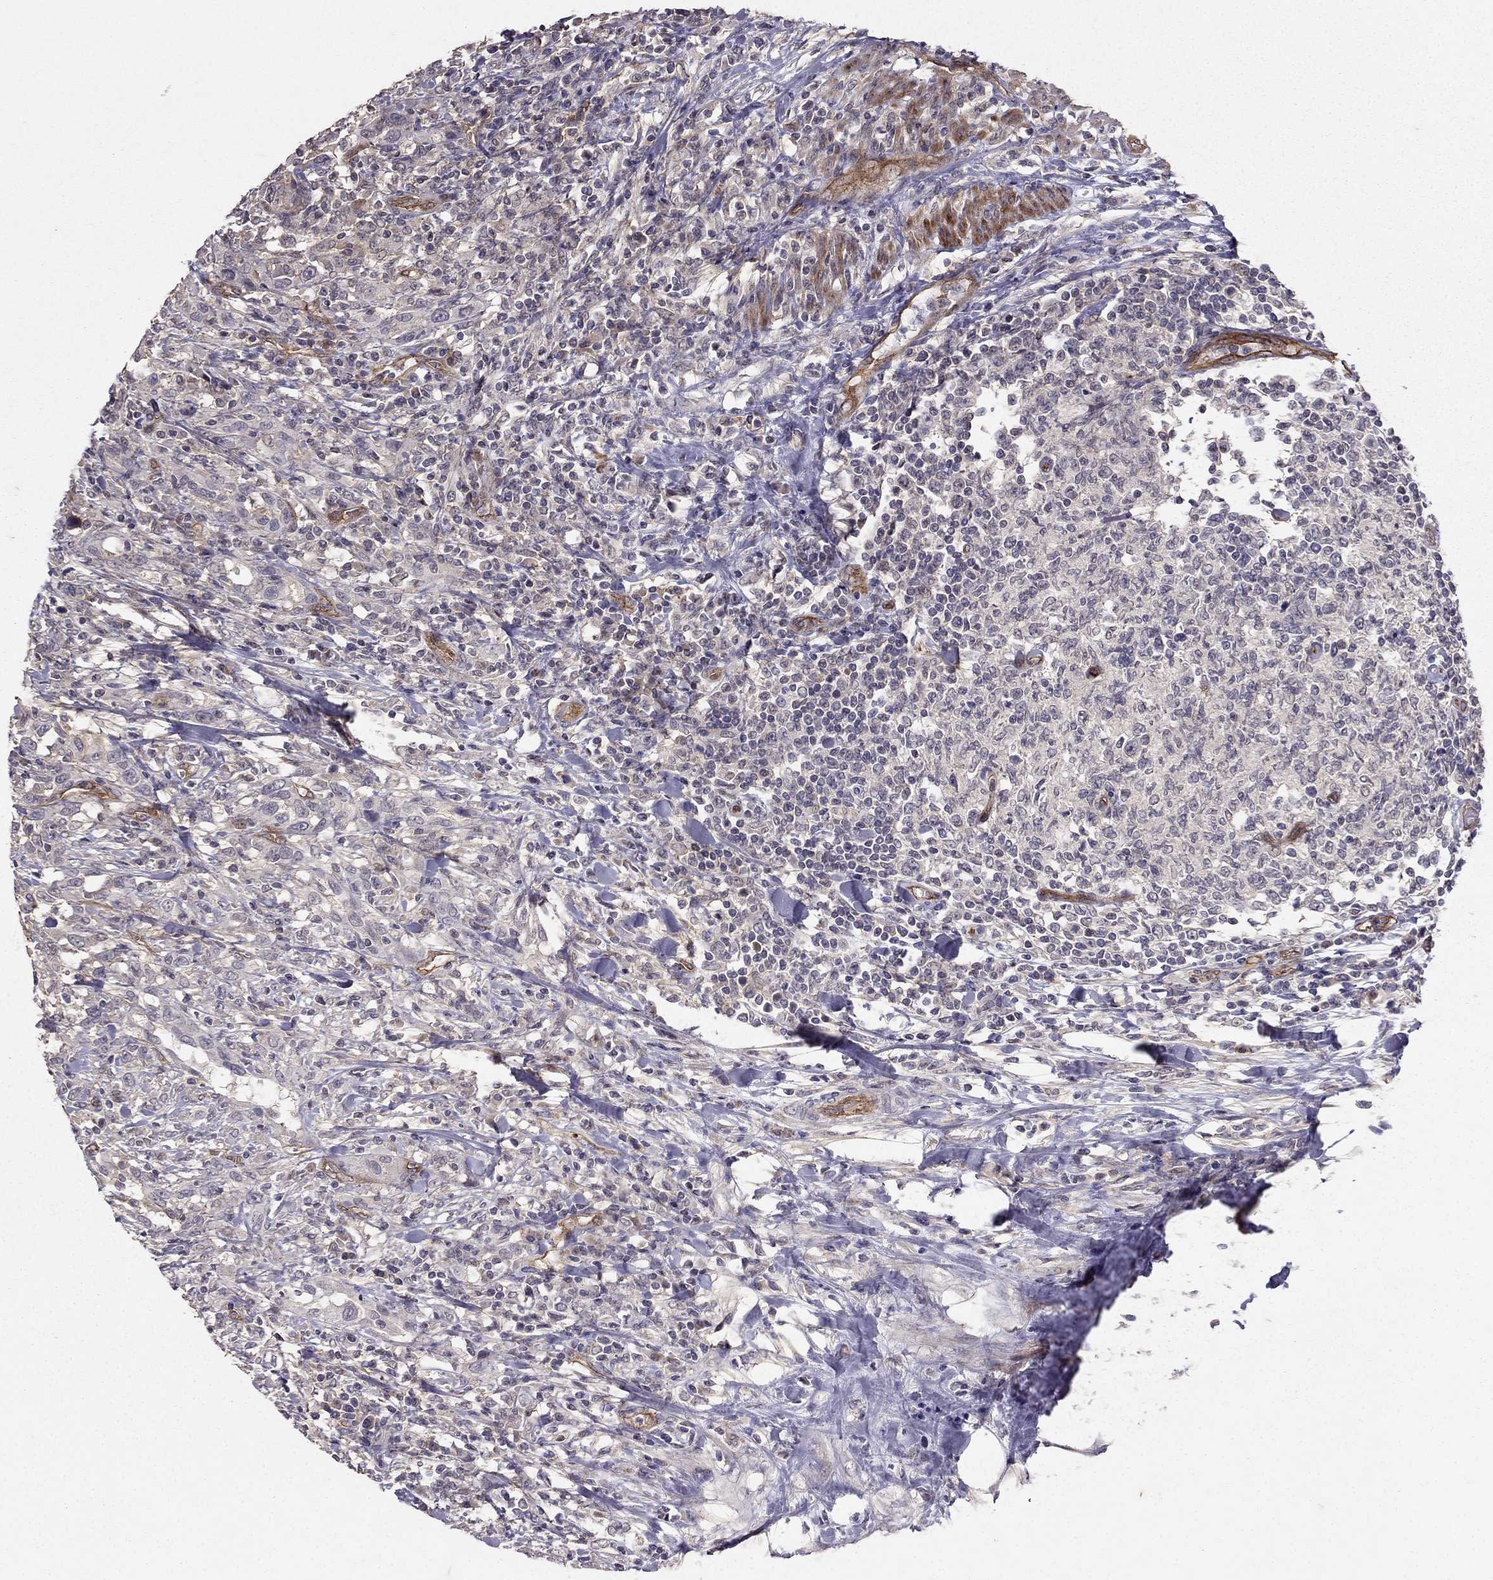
{"staining": {"intensity": "negative", "quantity": "none", "location": "none"}, "tissue": "urothelial cancer", "cell_type": "Tumor cells", "image_type": "cancer", "snomed": [{"axis": "morphology", "description": "Urothelial carcinoma, NOS"}, {"axis": "morphology", "description": "Urothelial carcinoma, High grade"}, {"axis": "topography", "description": "Urinary bladder"}], "caption": "Immunohistochemistry (IHC) of transitional cell carcinoma reveals no expression in tumor cells. (DAB immunohistochemistry with hematoxylin counter stain).", "gene": "RASIP1", "patient": {"sex": "female", "age": 64}}